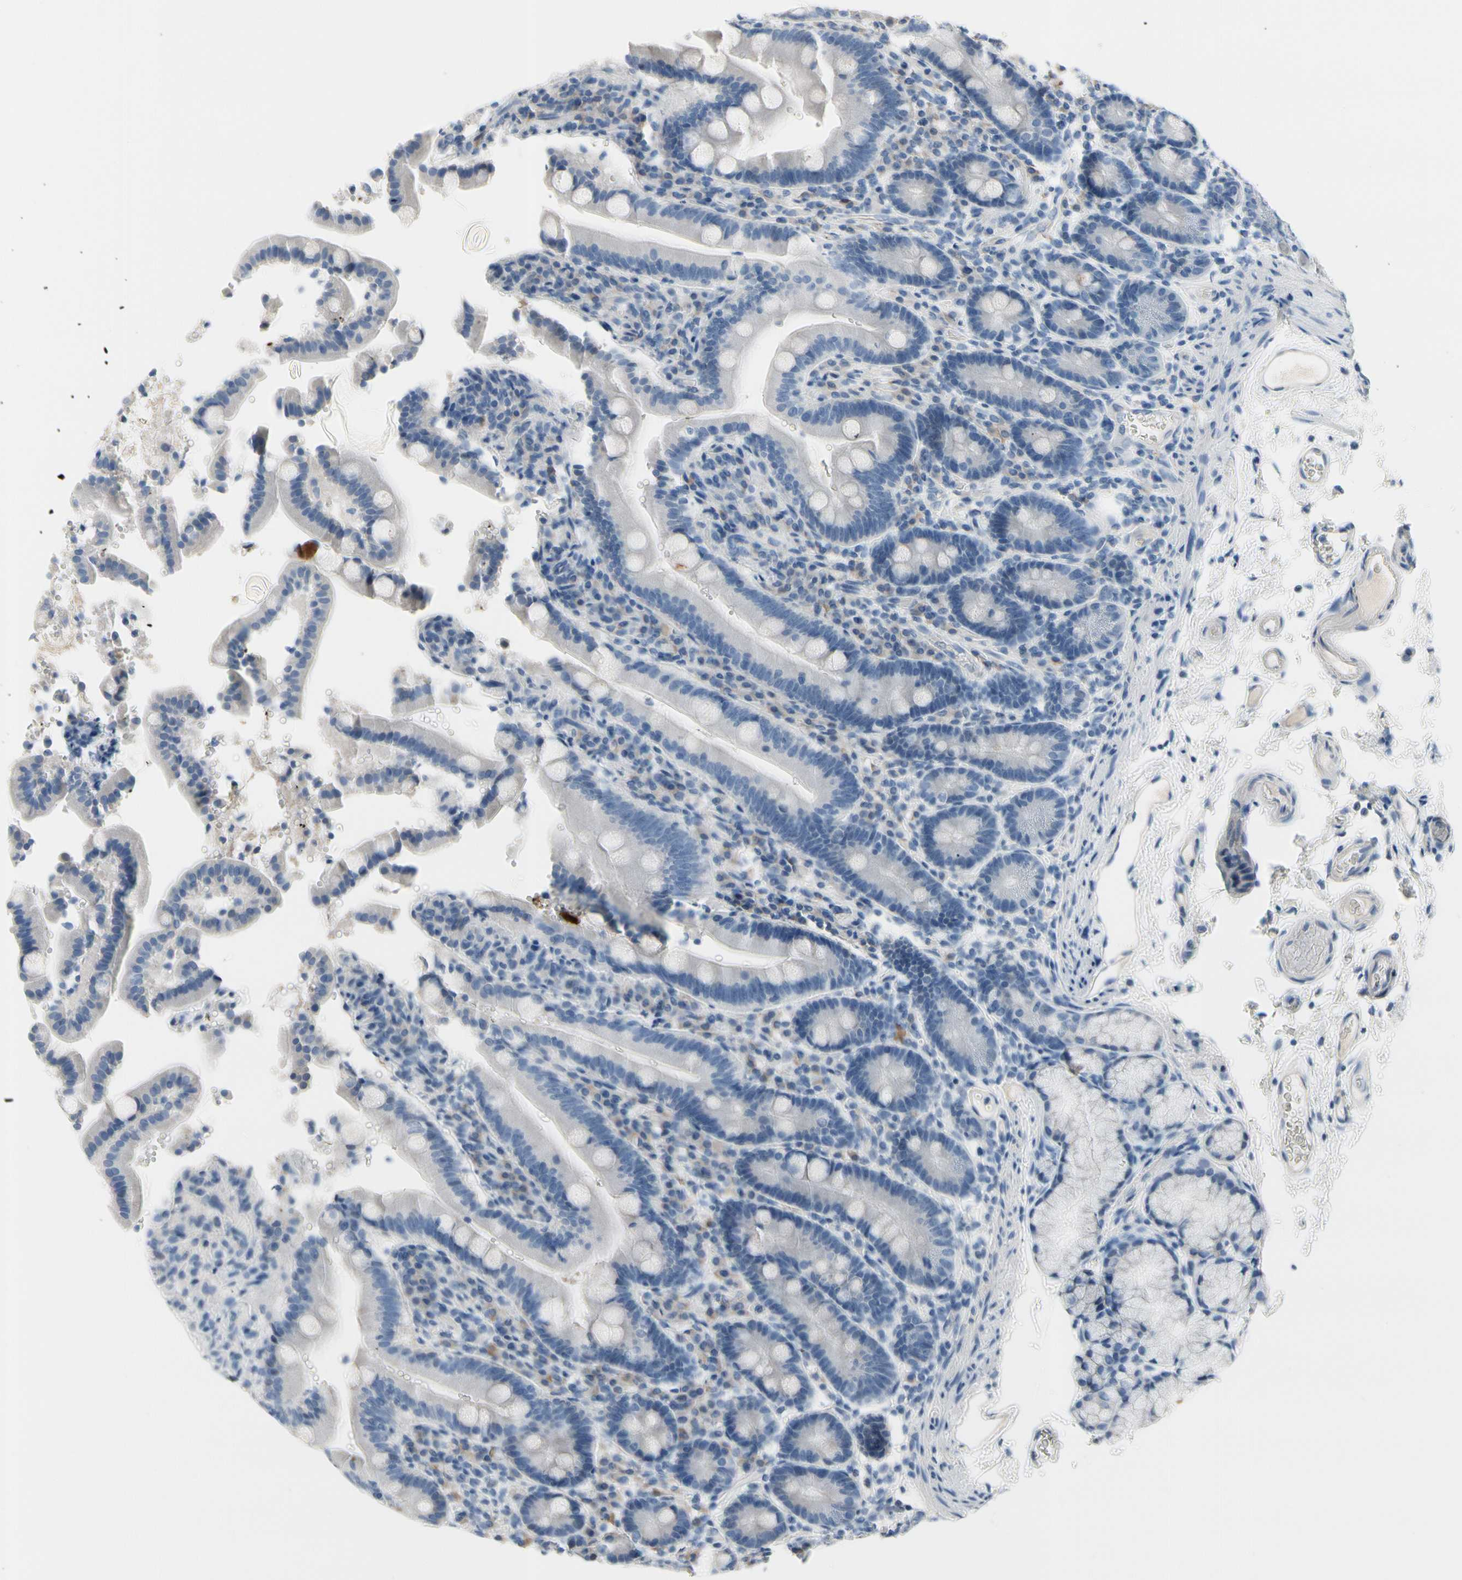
{"staining": {"intensity": "moderate", "quantity": "<25%", "location": "cytoplasmic/membranous"}, "tissue": "duodenum", "cell_type": "Glandular cells", "image_type": "normal", "snomed": [{"axis": "morphology", "description": "Normal tissue, NOS"}, {"axis": "topography", "description": "Small intestine, NOS"}], "caption": "This image reveals normal duodenum stained with immunohistochemistry to label a protein in brown. The cytoplasmic/membranous of glandular cells show moderate positivity for the protein. Nuclei are counter-stained blue.", "gene": "MUC5B", "patient": {"sex": "female", "age": 71}}